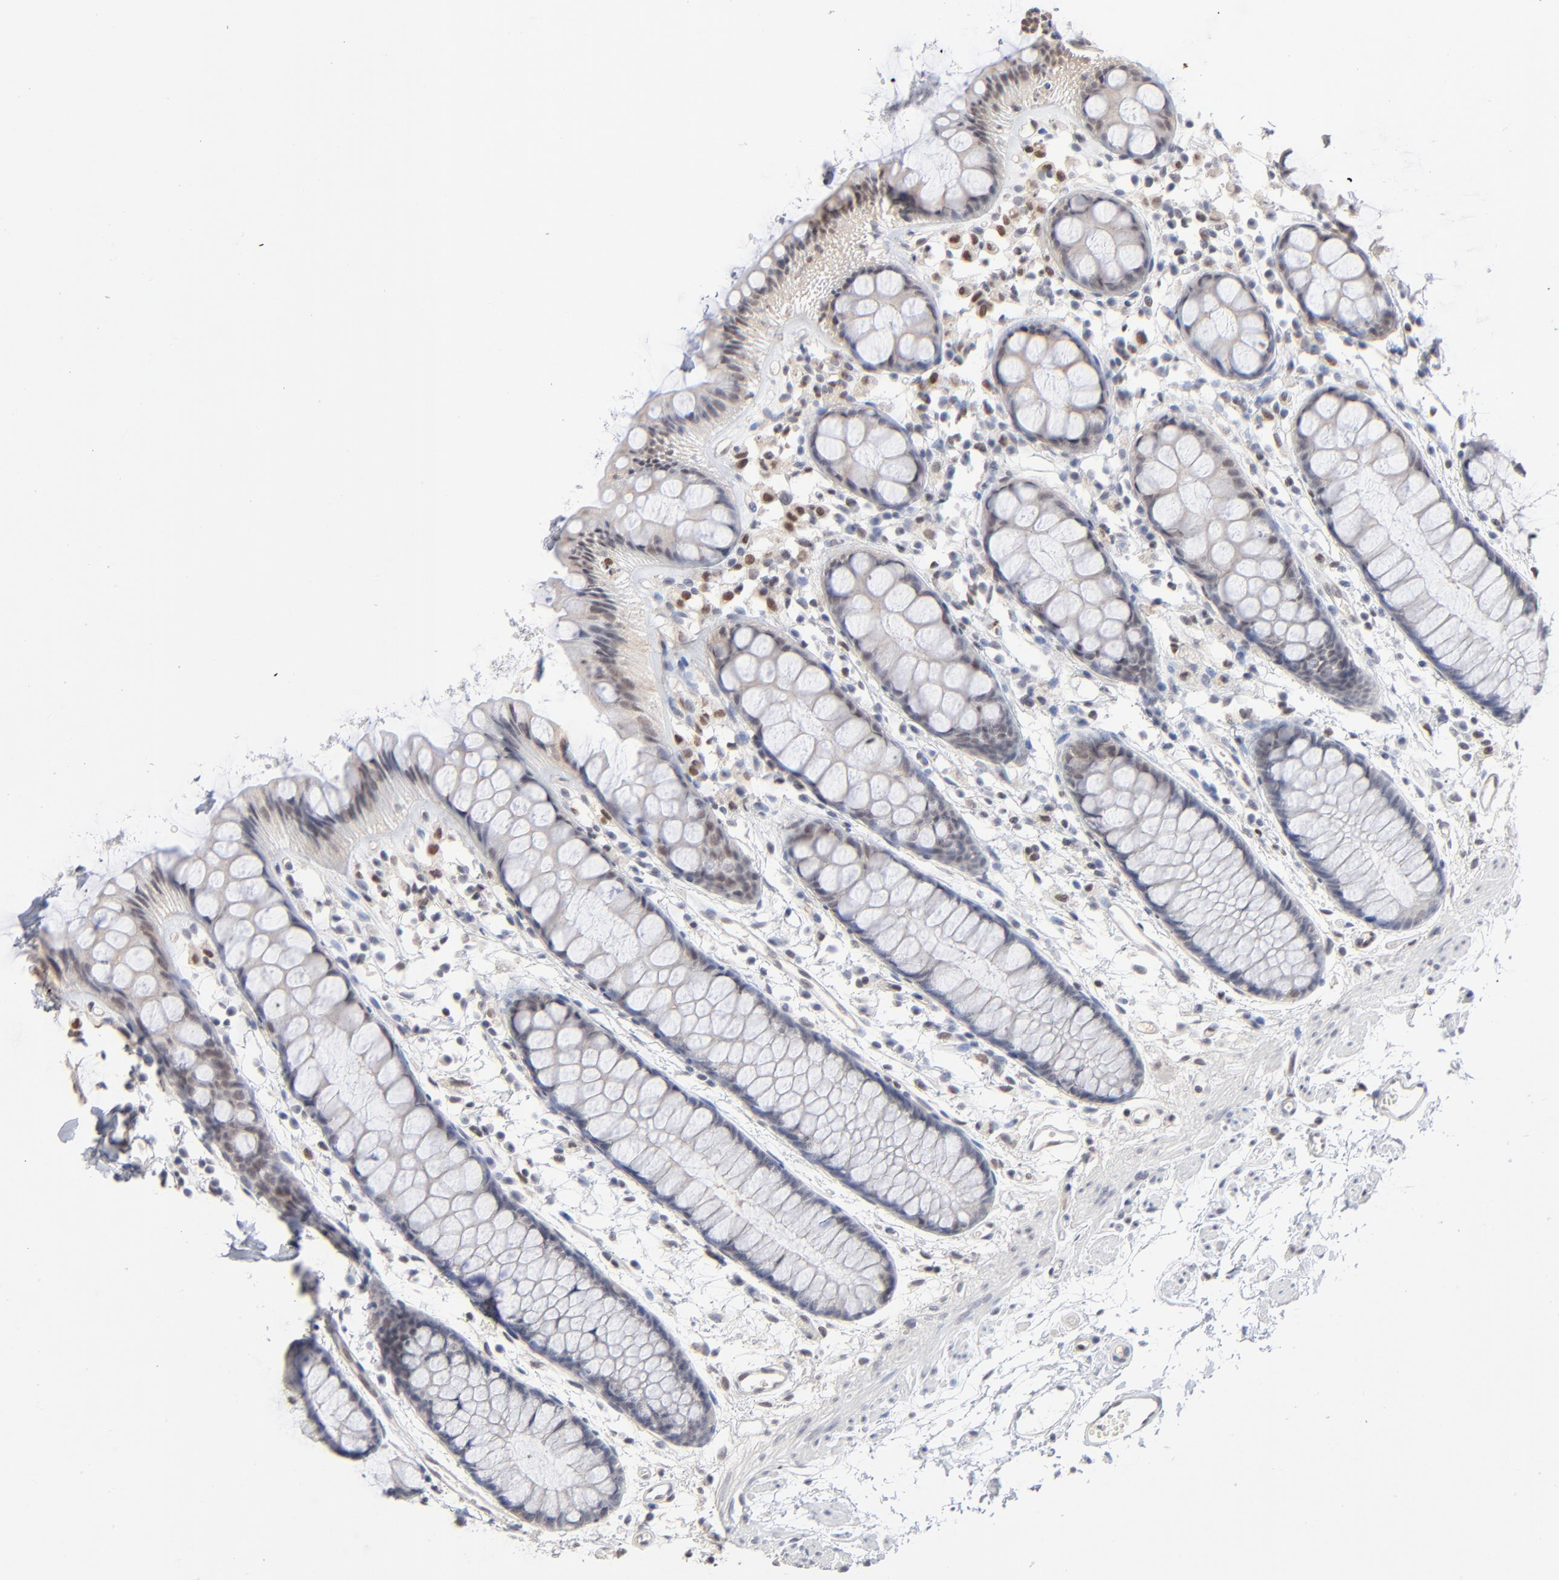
{"staining": {"intensity": "weak", "quantity": "<25%", "location": "nuclear"}, "tissue": "rectum", "cell_type": "Glandular cells", "image_type": "normal", "snomed": [{"axis": "morphology", "description": "Normal tissue, NOS"}, {"axis": "topography", "description": "Rectum"}], "caption": "The immunohistochemistry micrograph has no significant positivity in glandular cells of rectum. (Immunohistochemistry, brightfield microscopy, high magnification).", "gene": "MAX", "patient": {"sex": "female", "age": 66}}